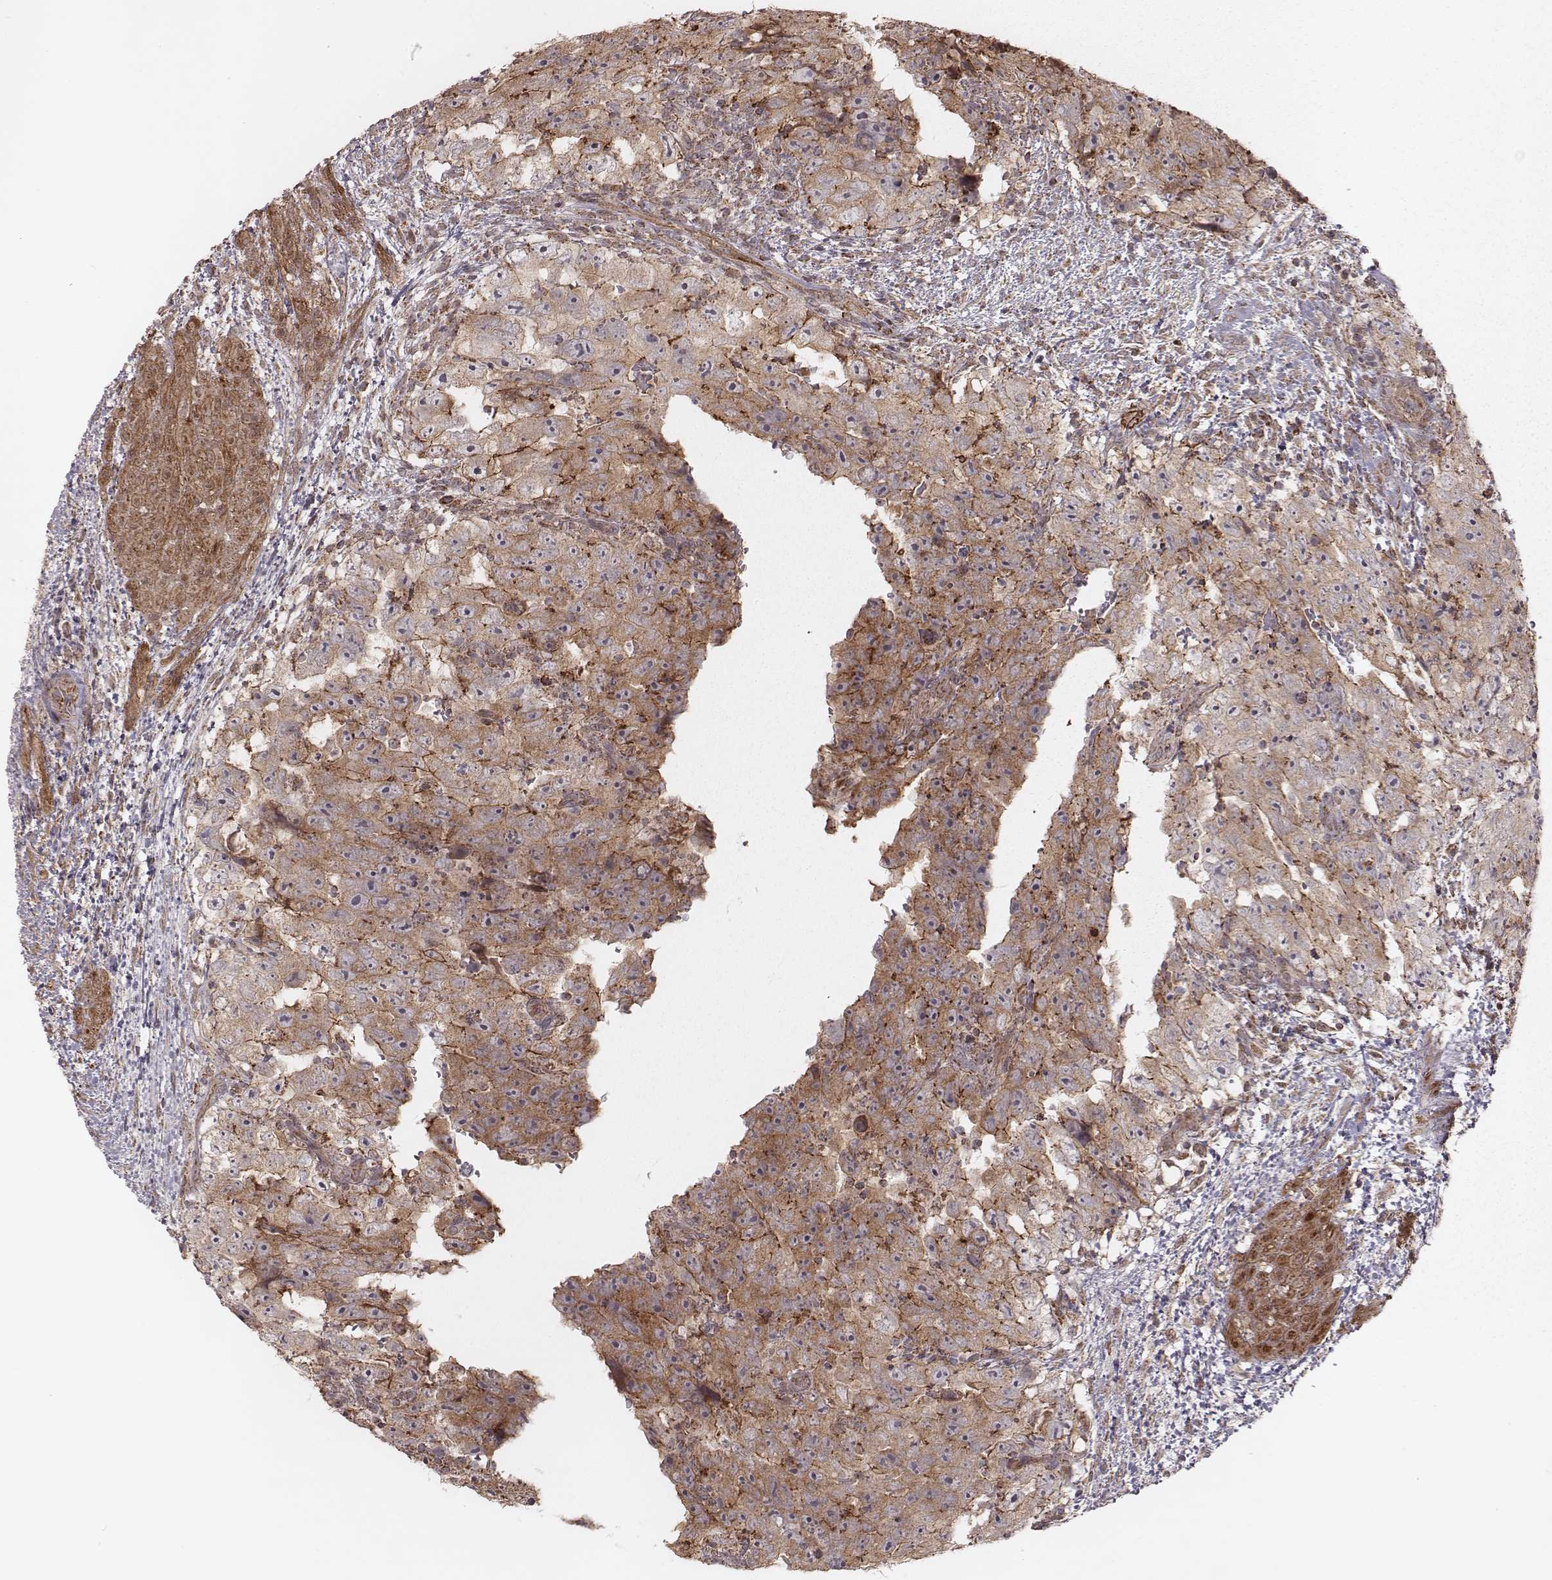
{"staining": {"intensity": "moderate", "quantity": ">75%", "location": "cytoplasmic/membranous"}, "tissue": "testis cancer", "cell_type": "Tumor cells", "image_type": "cancer", "snomed": [{"axis": "morphology", "description": "Normal tissue, NOS"}, {"axis": "morphology", "description": "Carcinoma, Embryonal, NOS"}, {"axis": "topography", "description": "Testis"}, {"axis": "topography", "description": "Epididymis"}], "caption": "This is an image of immunohistochemistry staining of embryonal carcinoma (testis), which shows moderate positivity in the cytoplasmic/membranous of tumor cells.", "gene": "NDUFA7", "patient": {"sex": "male", "age": 24}}